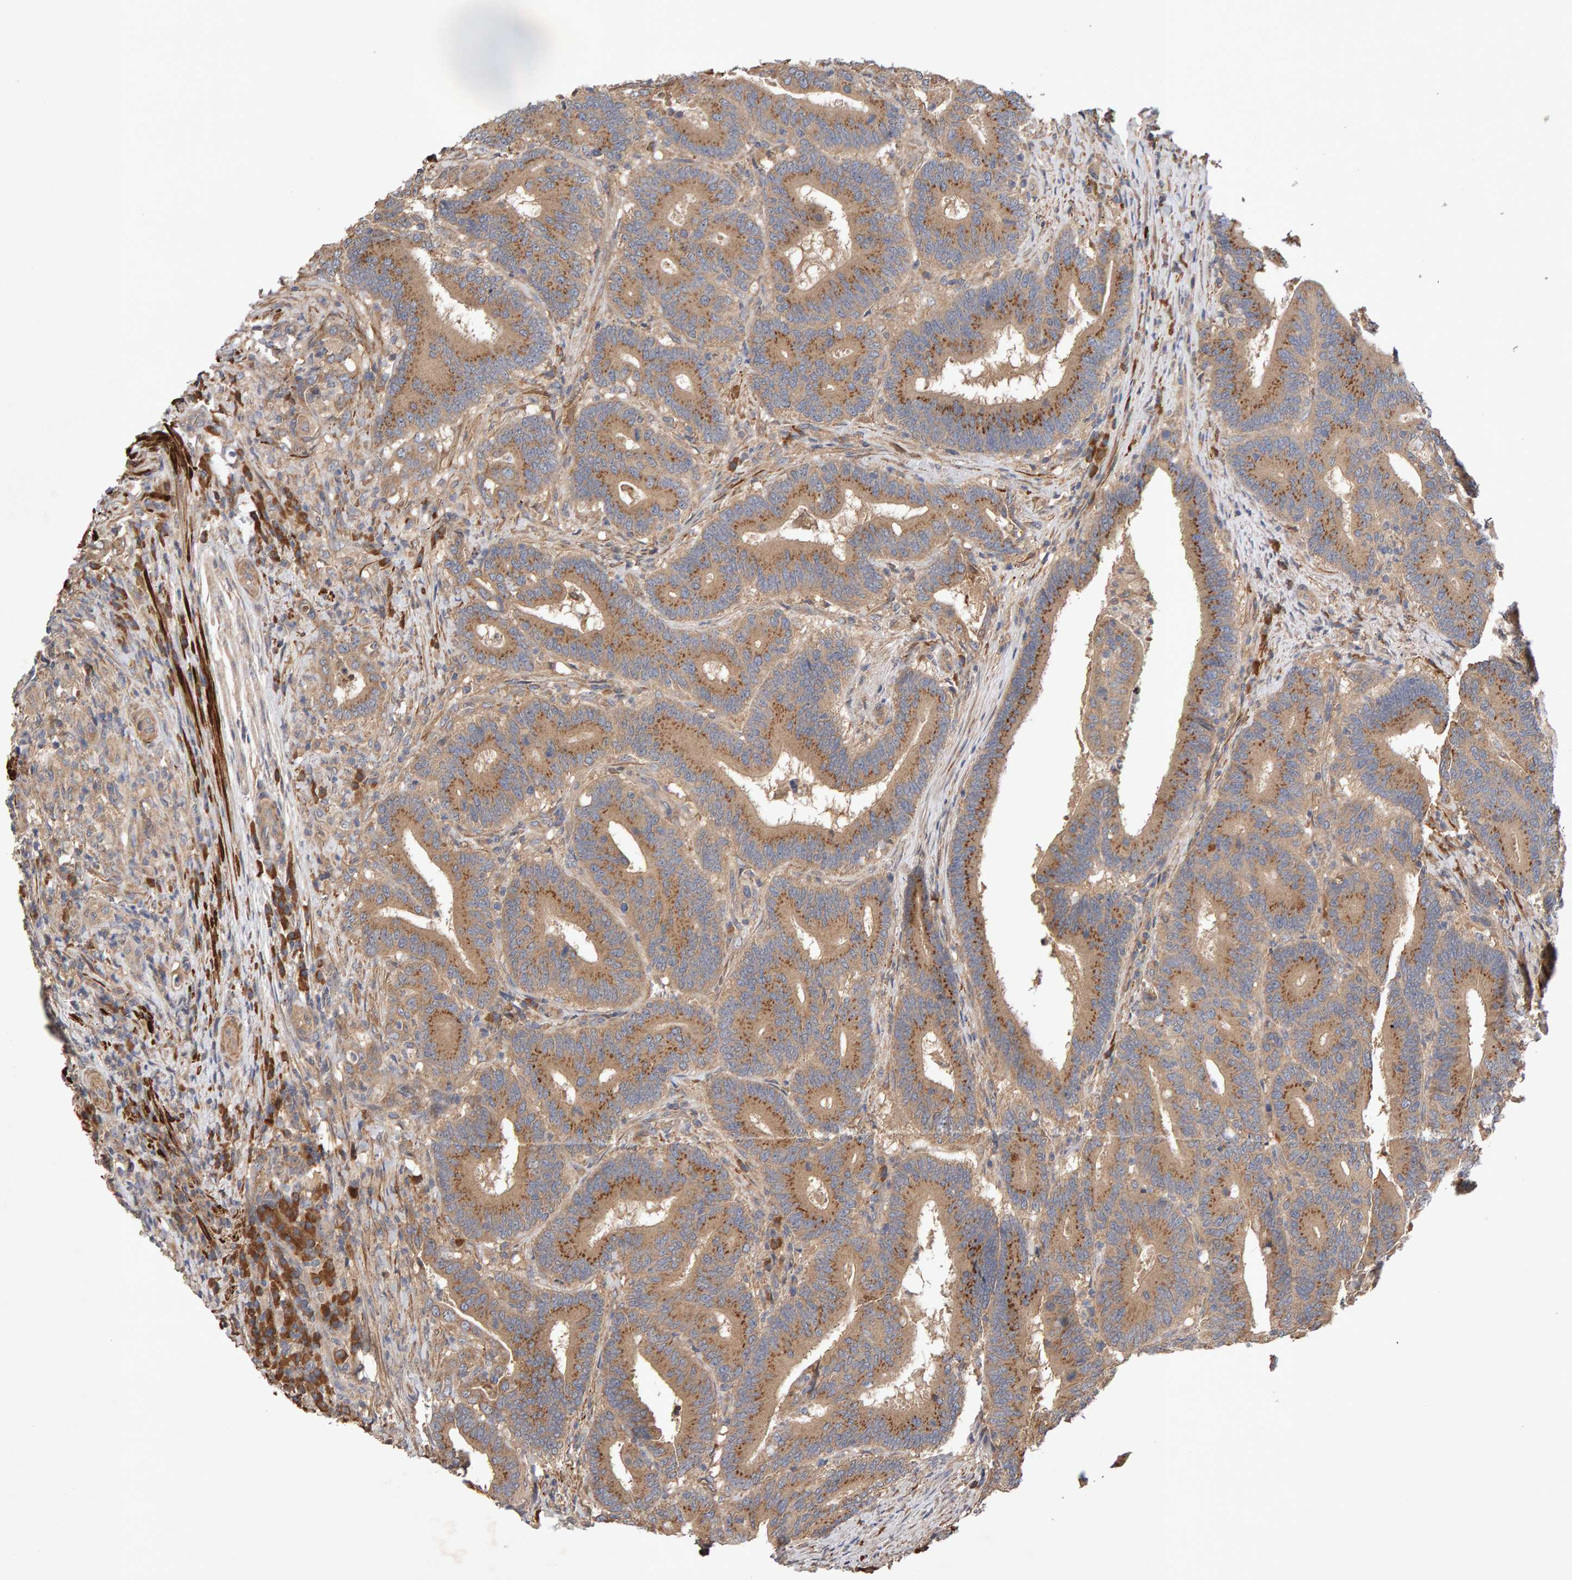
{"staining": {"intensity": "moderate", "quantity": ">75%", "location": "cytoplasmic/membranous"}, "tissue": "colorectal cancer", "cell_type": "Tumor cells", "image_type": "cancer", "snomed": [{"axis": "morphology", "description": "Adenocarcinoma, NOS"}, {"axis": "topography", "description": "Colon"}], "caption": "IHC staining of colorectal cancer, which shows medium levels of moderate cytoplasmic/membranous staining in approximately >75% of tumor cells indicating moderate cytoplasmic/membranous protein positivity. The staining was performed using DAB (3,3'-diaminobenzidine) (brown) for protein detection and nuclei were counterstained in hematoxylin (blue).", "gene": "RNF19A", "patient": {"sex": "female", "age": 66}}